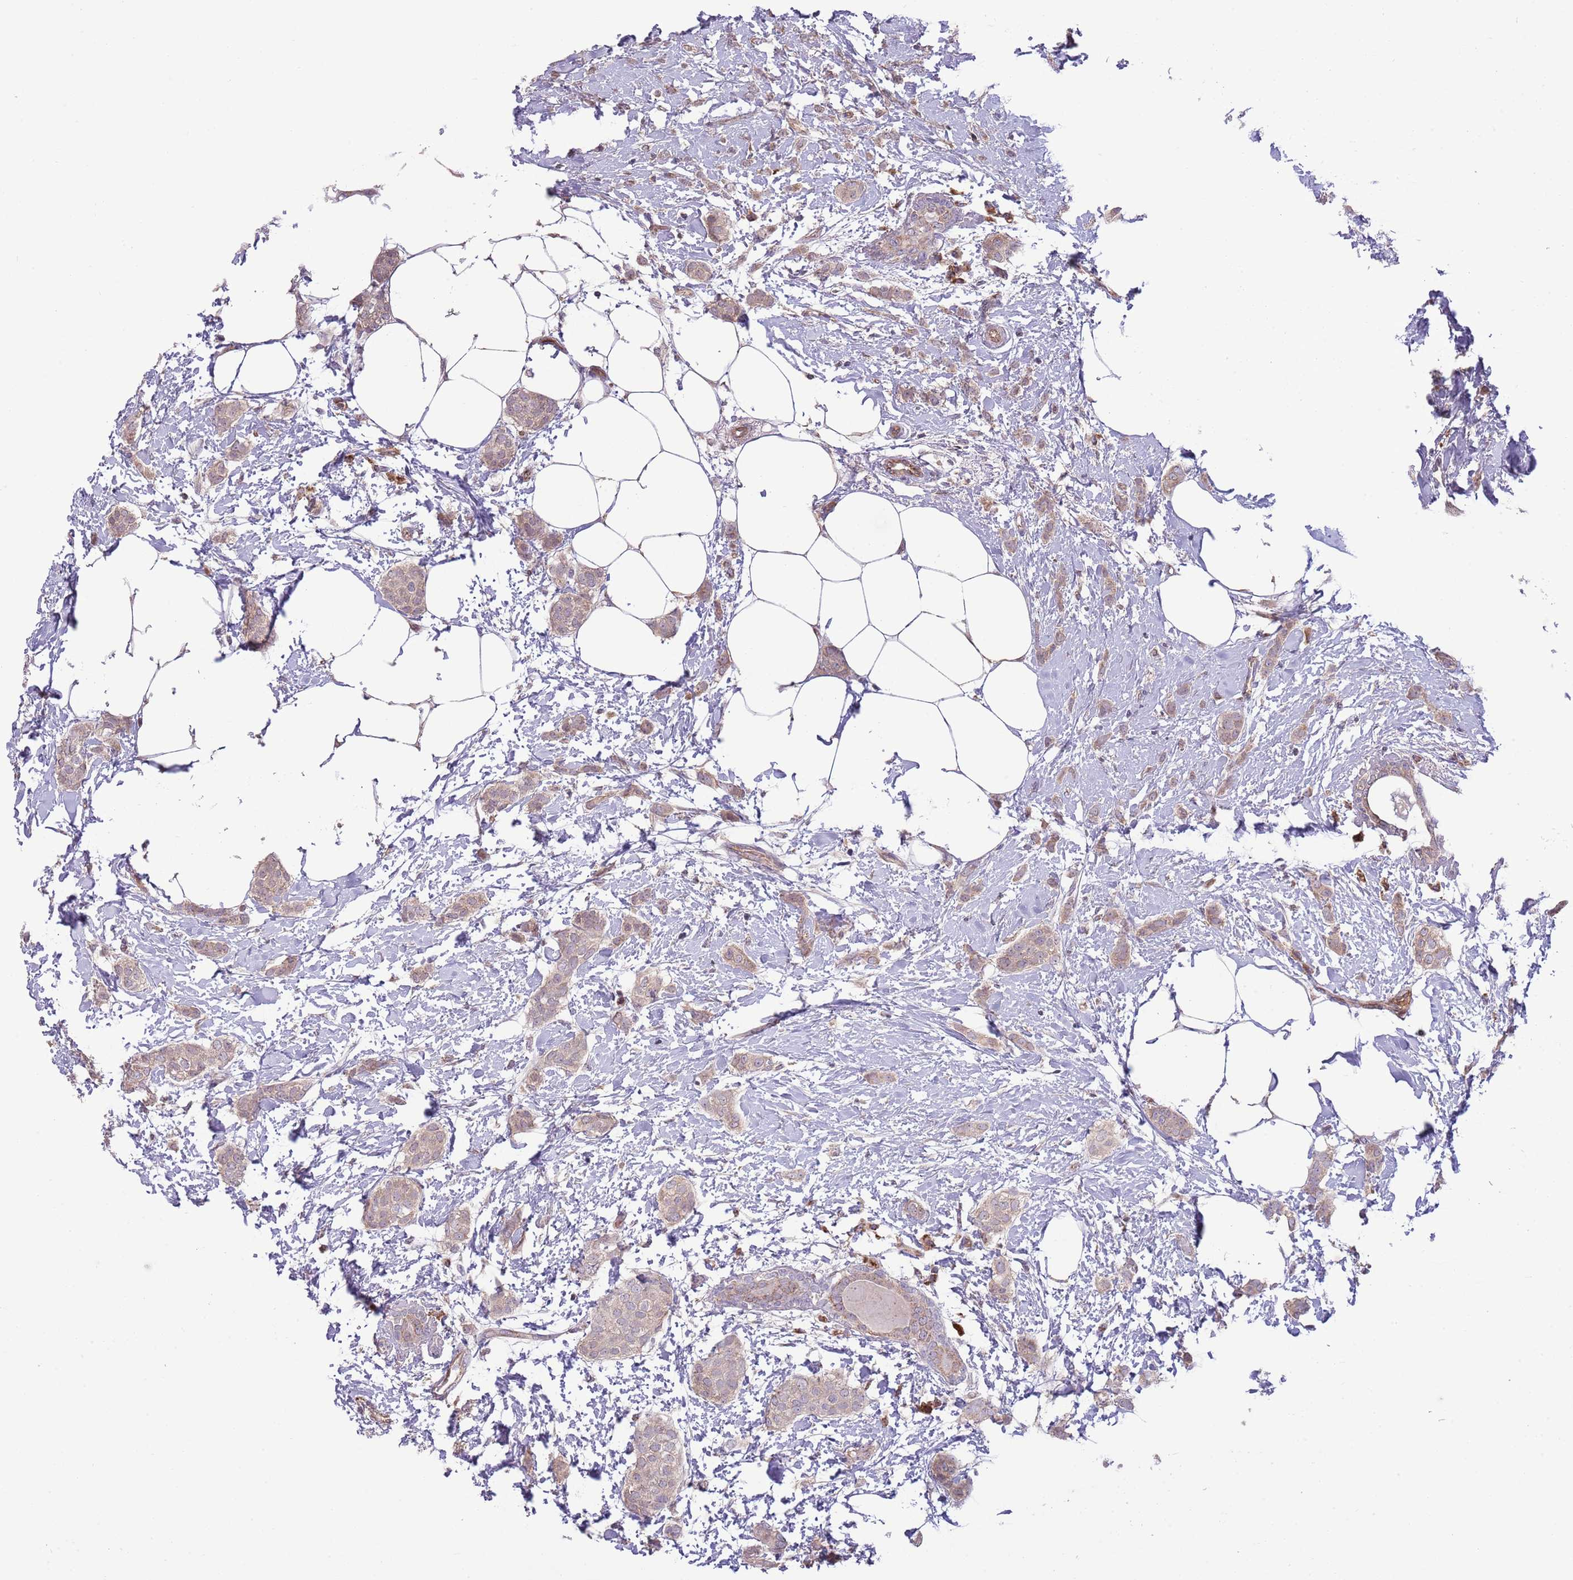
{"staining": {"intensity": "weak", "quantity": ">75%", "location": "cytoplasmic/membranous"}, "tissue": "breast cancer", "cell_type": "Tumor cells", "image_type": "cancer", "snomed": [{"axis": "morphology", "description": "Duct carcinoma"}, {"axis": "topography", "description": "Breast"}], "caption": "Immunohistochemistry (IHC) of infiltrating ductal carcinoma (breast) shows low levels of weak cytoplasmic/membranous staining in about >75% of tumor cells. (Stains: DAB in brown, nuclei in blue, Microscopy: brightfield microscopy at high magnification).", "gene": "DPP10", "patient": {"sex": "female", "age": 72}}